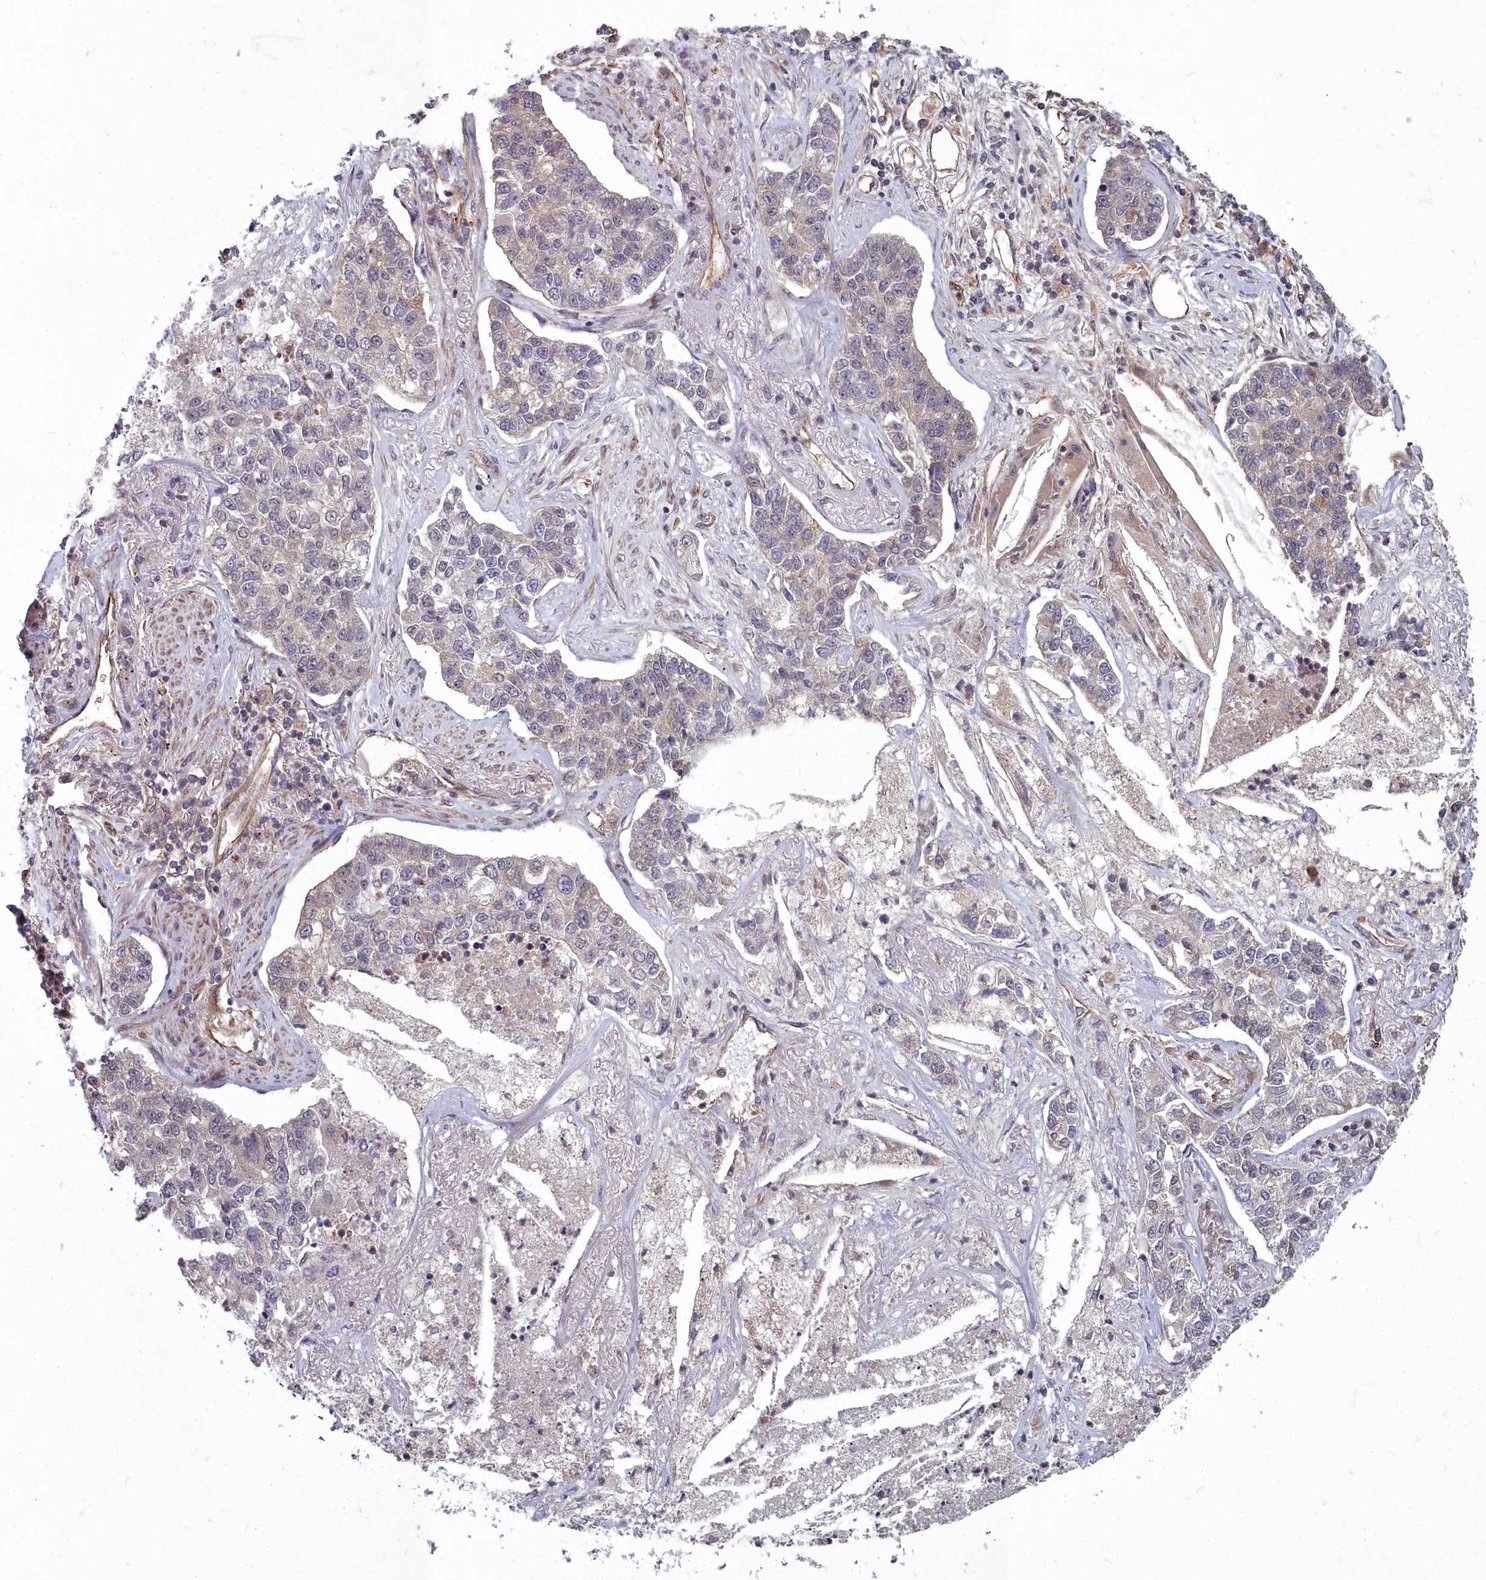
{"staining": {"intensity": "weak", "quantity": "25%-75%", "location": "cytoplasmic/membranous"}, "tissue": "lung cancer", "cell_type": "Tumor cells", "image_type": "cancer", "snomed": [{"axis": "morphology", "description": "Adenocarcinoma, NOS"}, {"axis": "topography", "description": "Lung"}], "caption": "Protein expression analysis of human lung cancer reveals weak cytoplasmic/membranous expression in approximately 25%-75% of tumor cells.", "gene": "TSPYL4", "patient": {"sex": "male", "age": 49}}